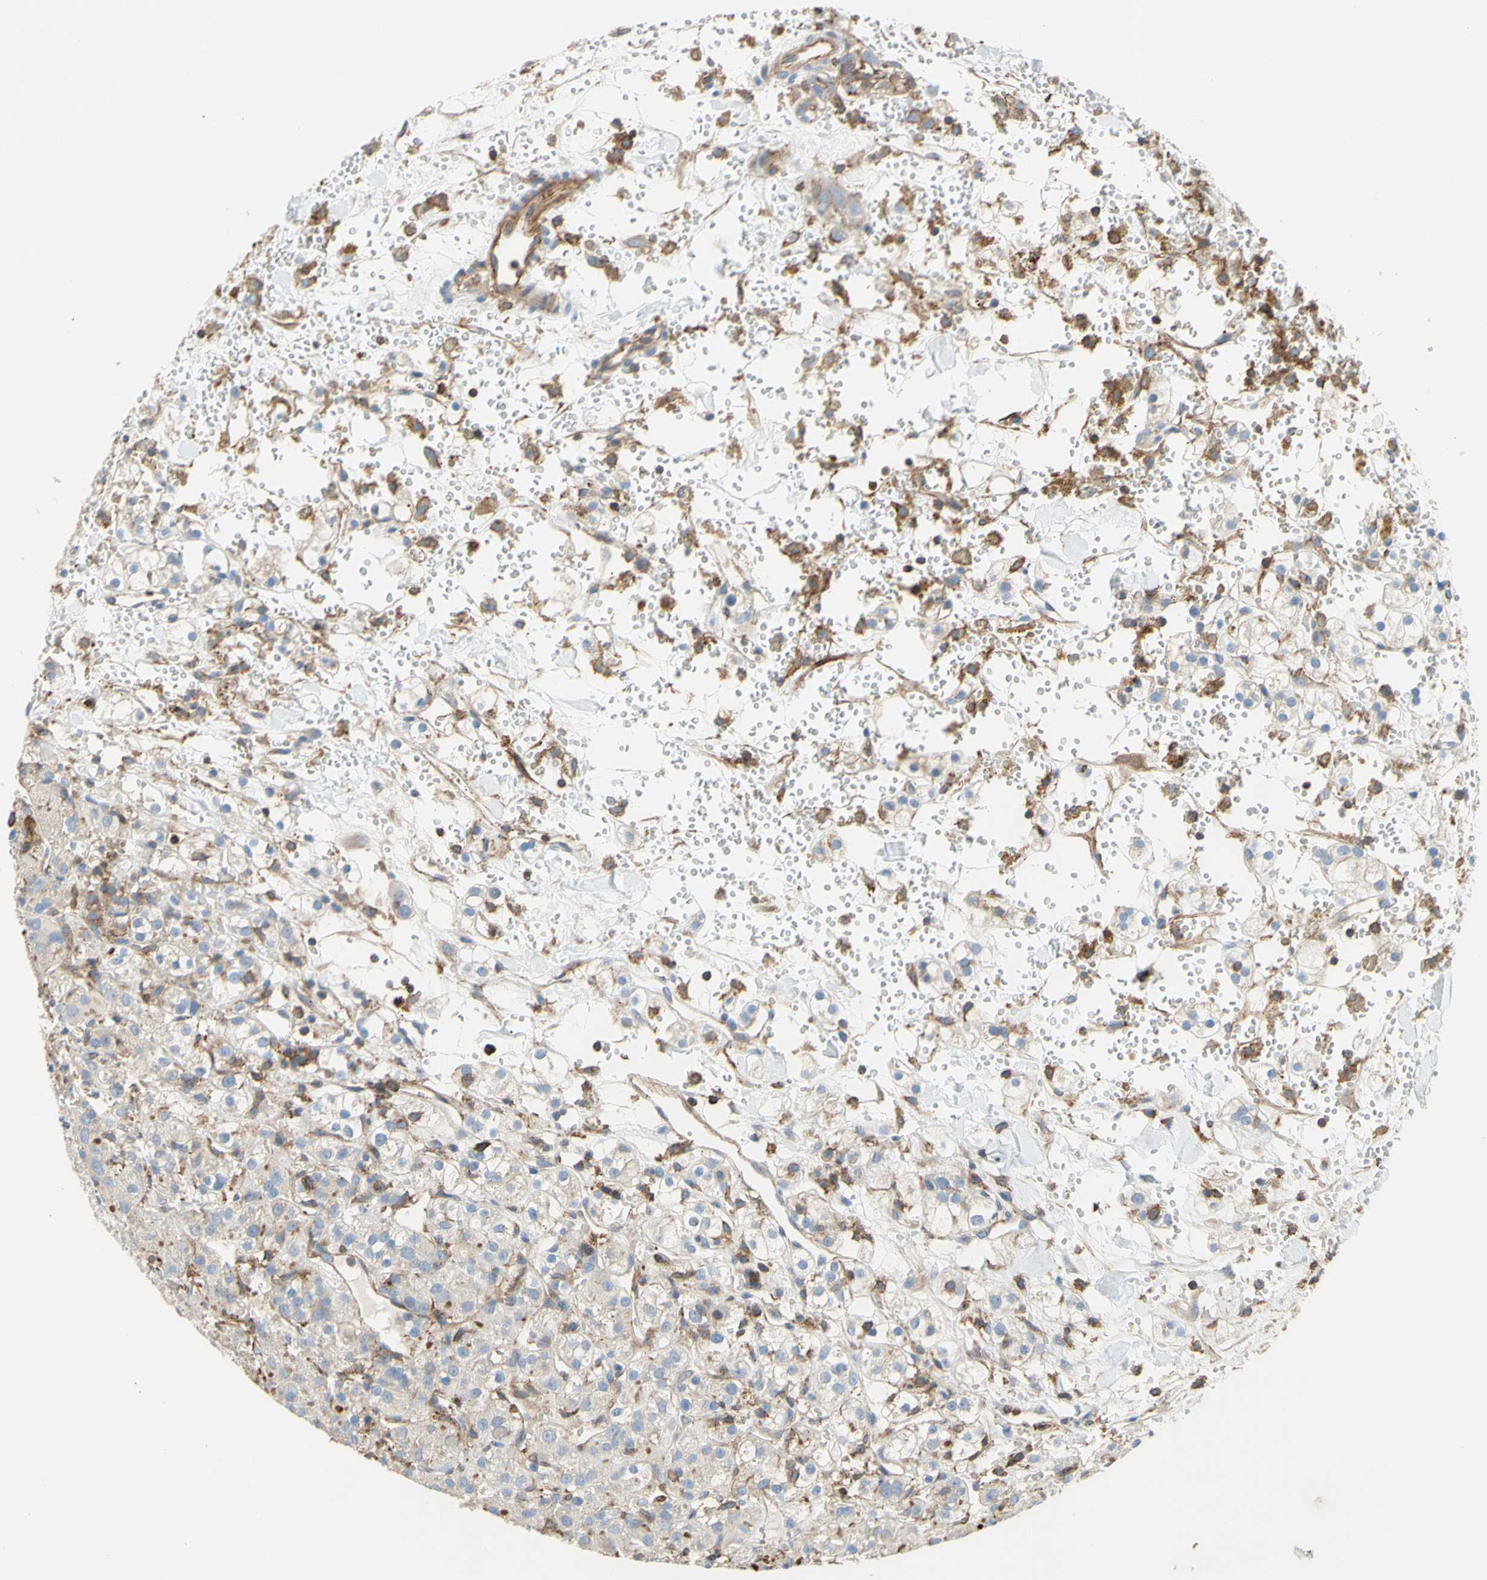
{"staining": {"intensity": "negative", "quantity": "none", "location": "none"}, "tissue": "renal cancer", "cell_type": "Tumor cells", "image_type": "cancer", "snomed": [{"axis": "morphology", "description": "Adenocarcinoma, NOS"}, {"axis": "topography", "description": "Kidney"}], "caption": "Immunohistochemistry (IHC) of human renal adenocarcinoma demonstrates no staining in tumor cells.", "gene": "SEMA4C", "patient": {"sex": "male", "age": 61}}